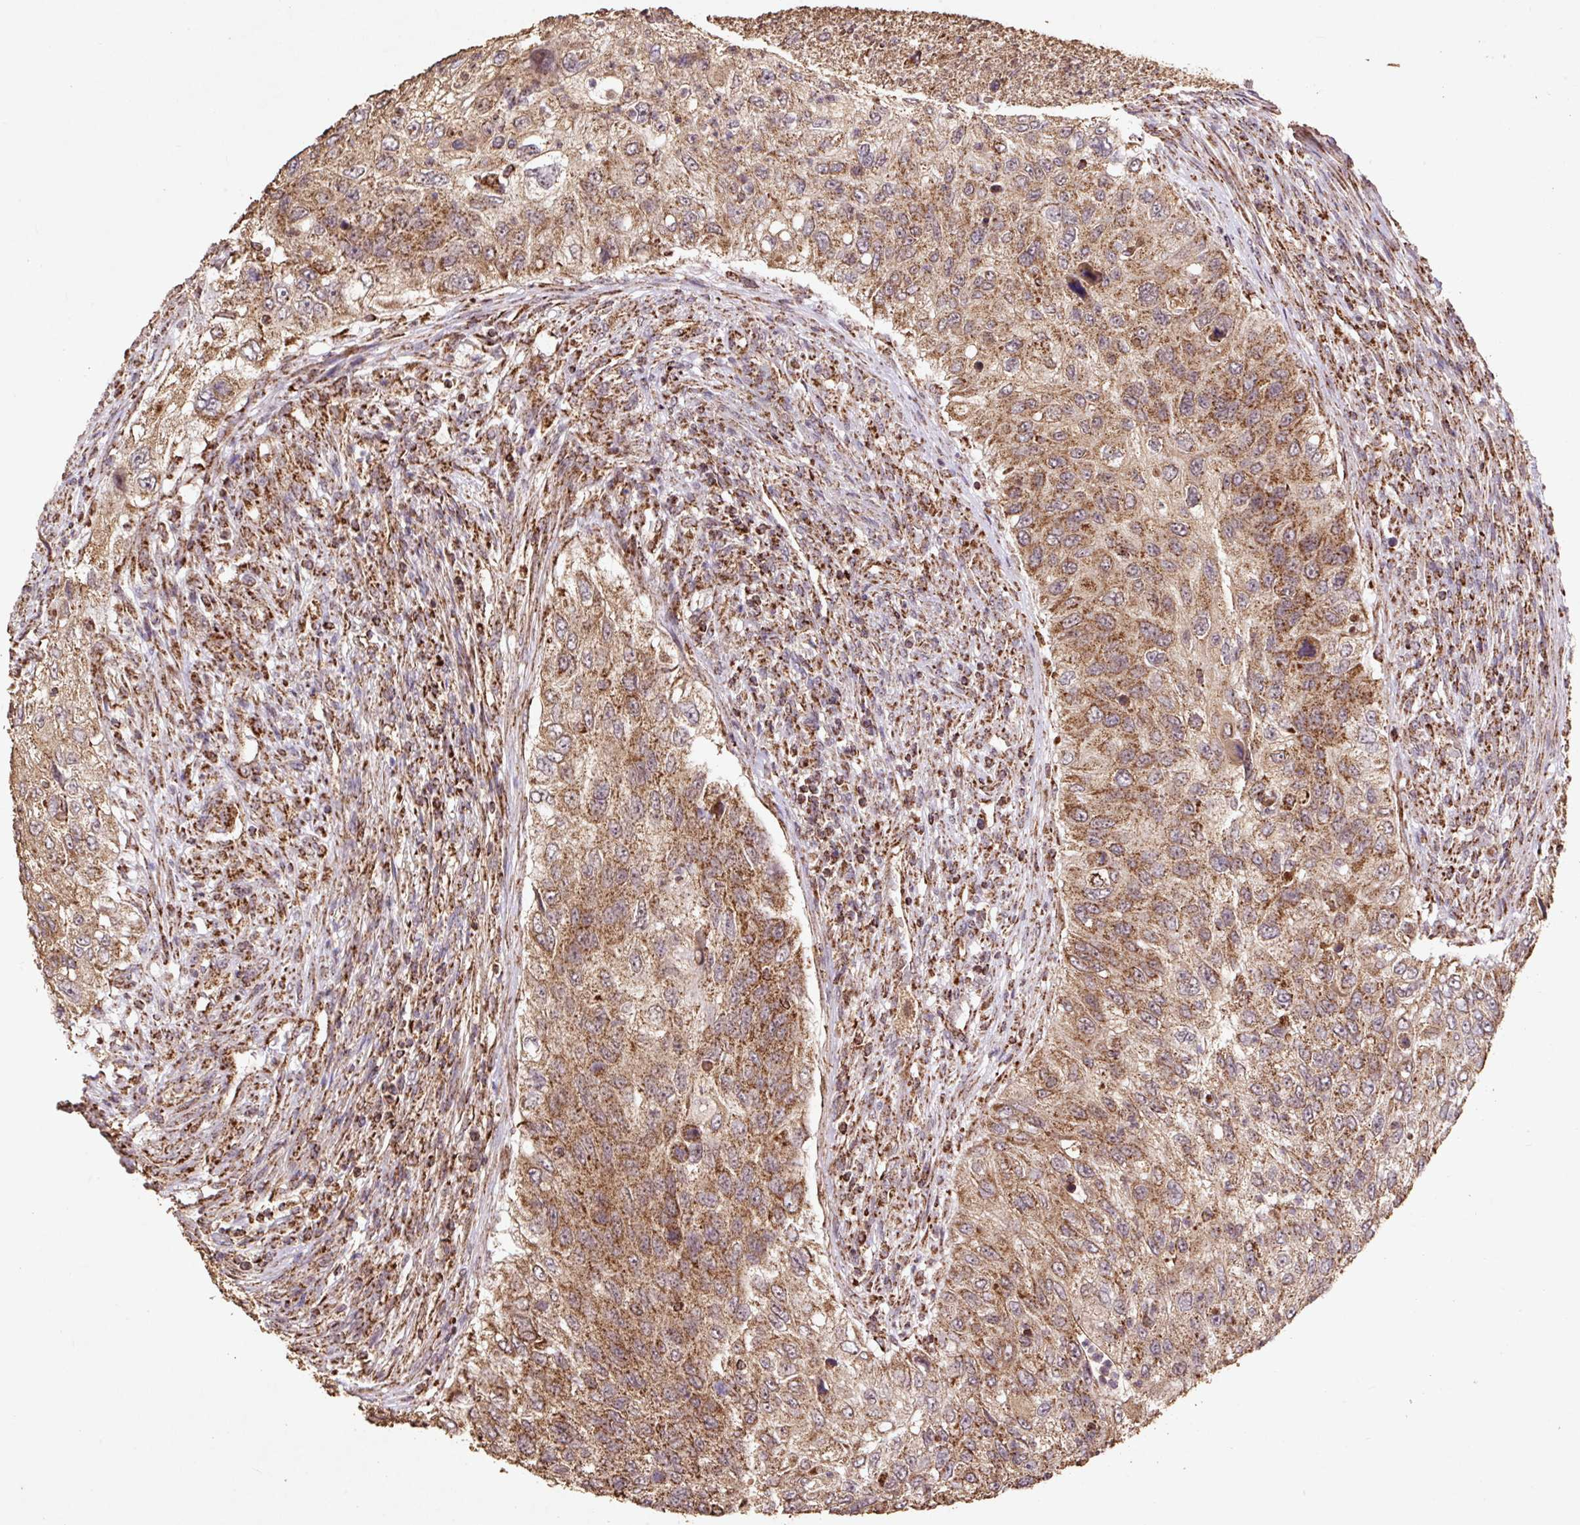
{"staining": {"intensity": "moderate", "quantity": ">75%", "location": "cytoplasmic/membranous"}, "tissue": "urothelial cancer", "cell_type": "Tumor cells", "image_type": "cancer", "snomed": [{"axis": "morphology", "description": "Urothelial carcinoma, High grade"}, {"axis": "topography", "description": "Urinary bladder"}], "caption": "Protein expression analysis of human urothelial cancer reveals moderate cytoplasmic/membranous staining in about >75% of tumor cells.", "gene": "ATP5F1A", "patient": {"sex": "female", "age": 60}}